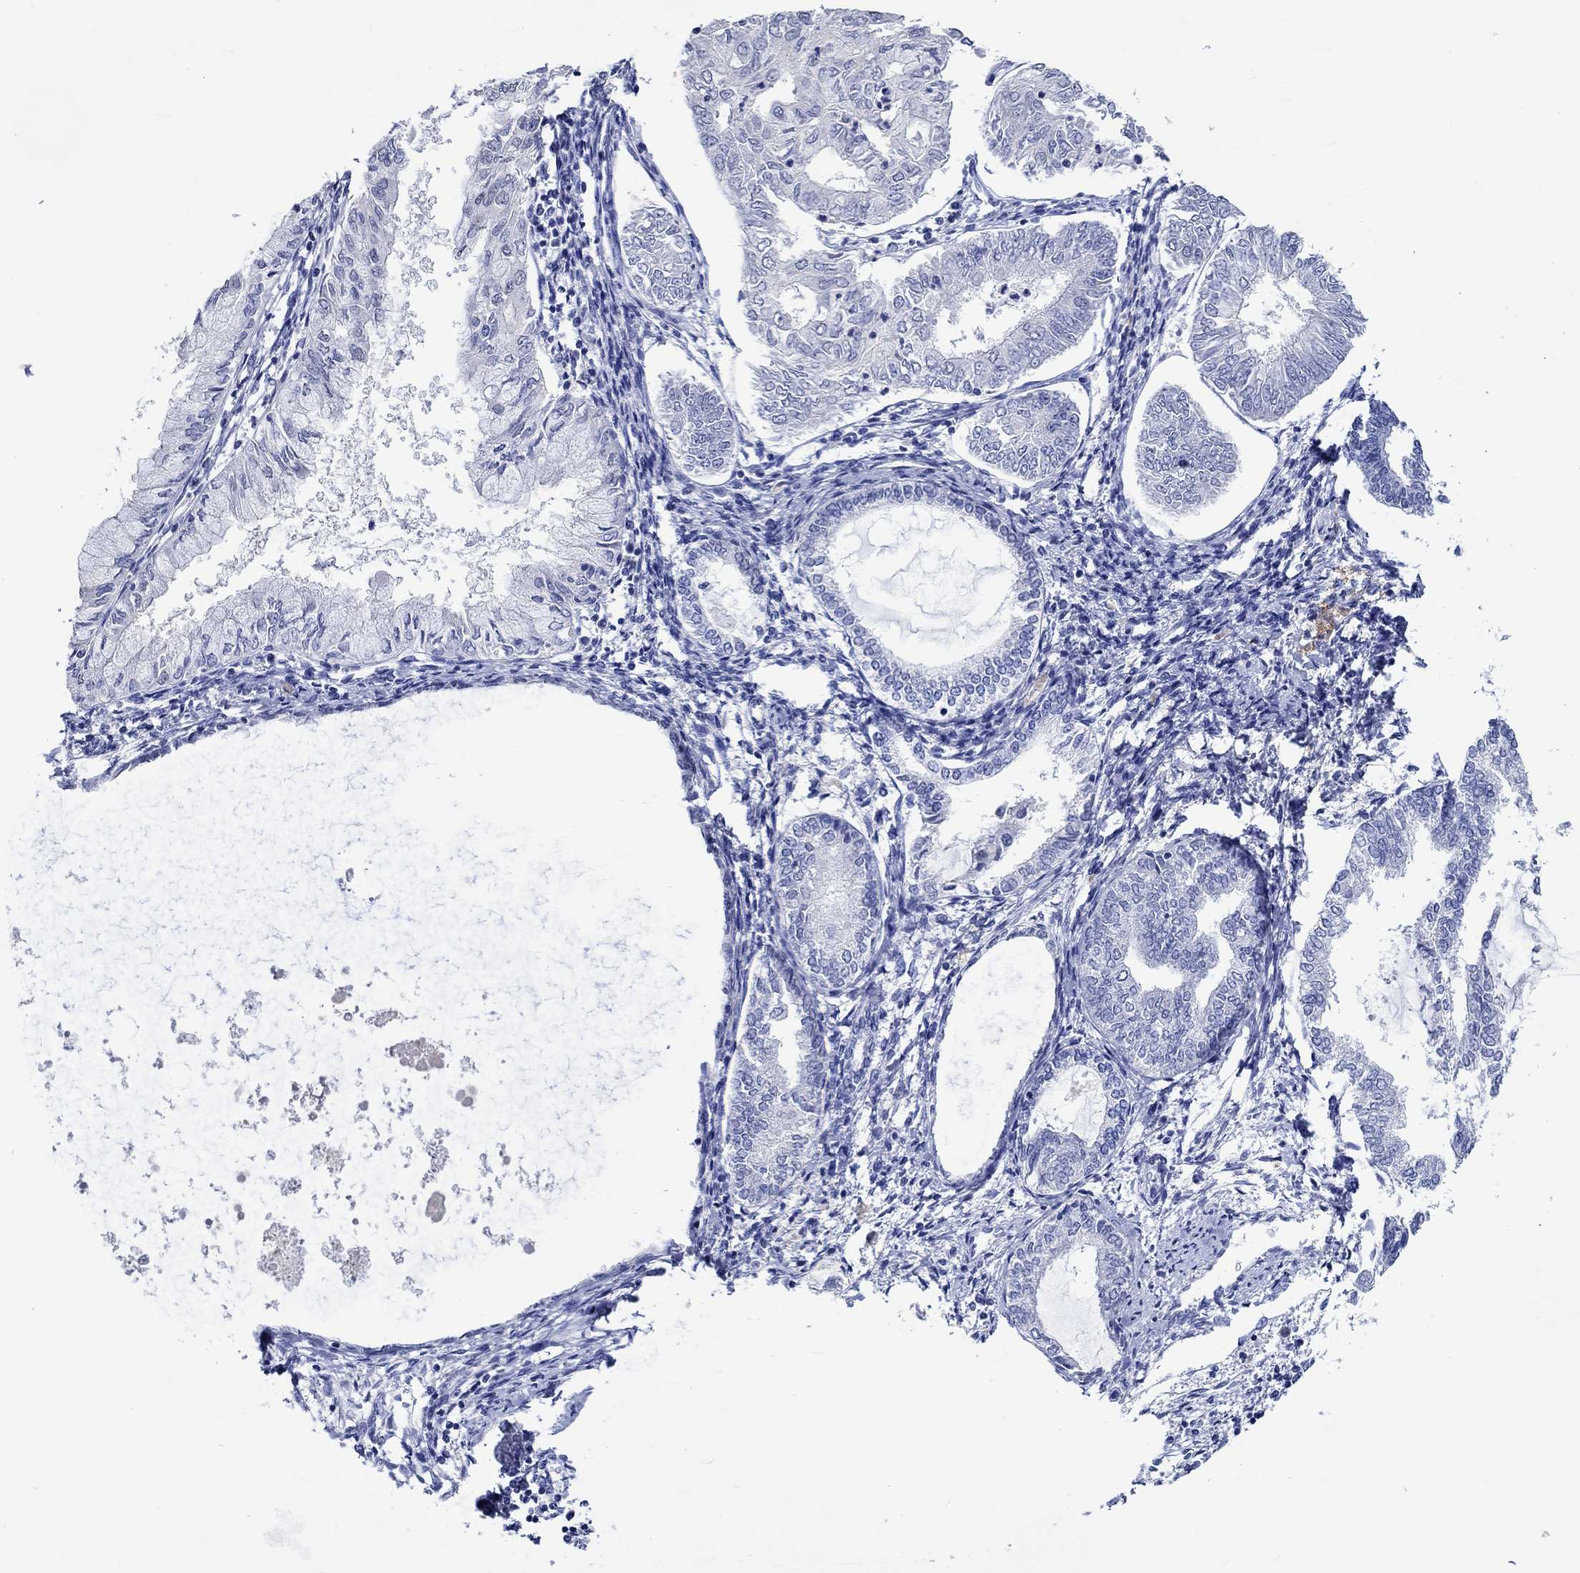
{"staining": {"intensity": "negative", "quantity": "none", "location": "none"}, "tissue": "endometrial cancer", "cell_type": "Tumor cells", "image_type": "cancer", "snomed": [{"axis": "morphology", "description": "Adenocarcinoma, NOS"}, {"axis": "topography", "description": "Endometrium"}], "caption": "The image displays no significant positivity in tumor cells of adenocarcinoma (endometrial).", "gene": "KLHL35", "patient": {"sex": "female", "age": 68}}